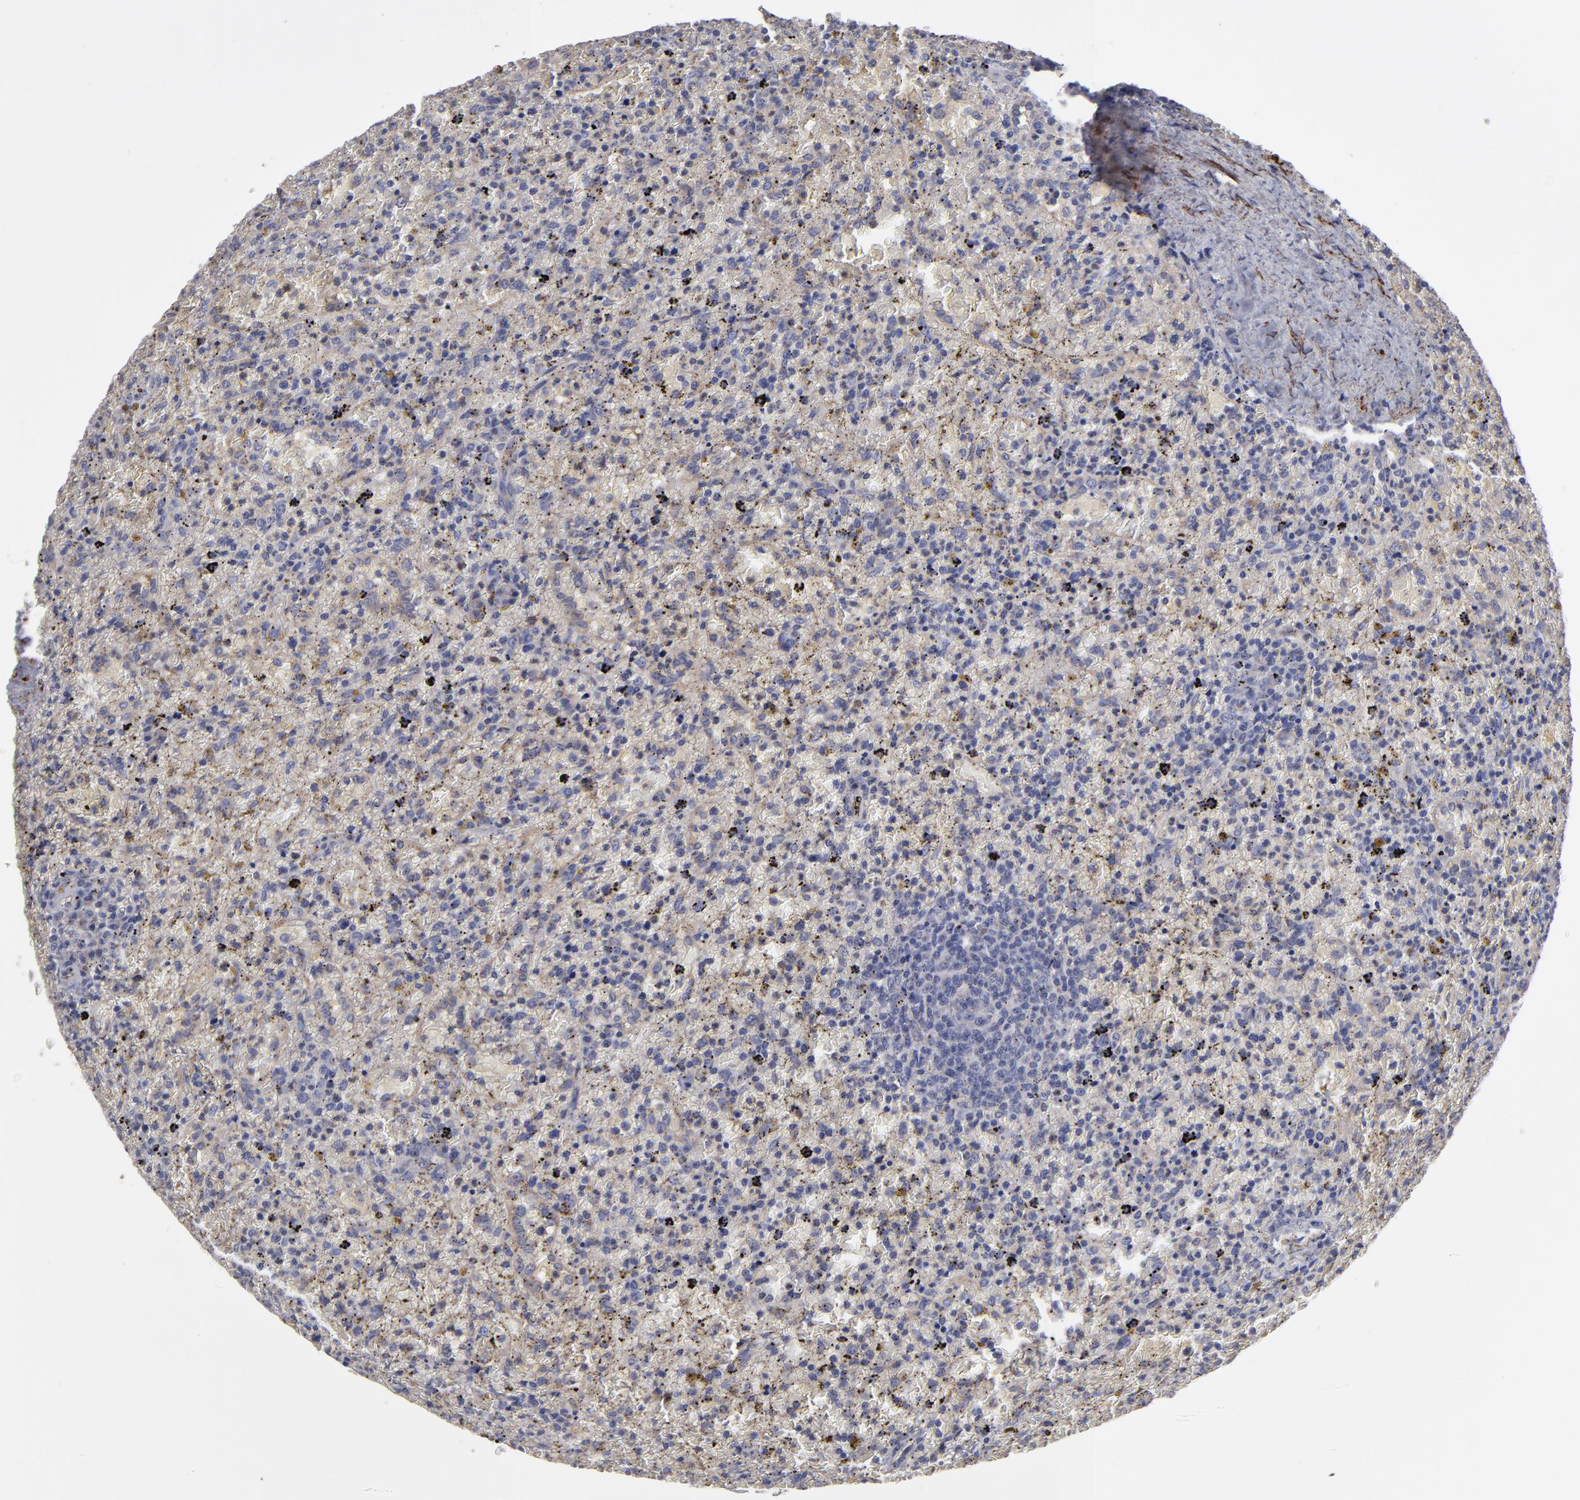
{"staining": {"intensity": "negative", "quantity": "none", "location": "none"}, "tissue": "lymphoma", "cell_type": "Tumor cells", "image_type": "cancer", "snomed": [{"axis": "morphology", "description": "Malignant lymphoma, non-Hodgkin's type, High grade"}, {"axis": "topography", "description": "Spleen"}, {"axis": "topography", "description": "Lymph node"}], "caption": "Immunohistochemistry (IHC) micrograph of neoplastic tissue: high-grade malignant lymphoma, non-Hodgkin's type stained with DAB exhibits no significant protein expression in tumor cells. The staining is performed using DAB (3,3'-diaminobenzidine) brown chromogen with nuclei counter-stained in using hematoxylin.", "gene": "SLMAP", "patient": {"sex": "female", "age": 70}}